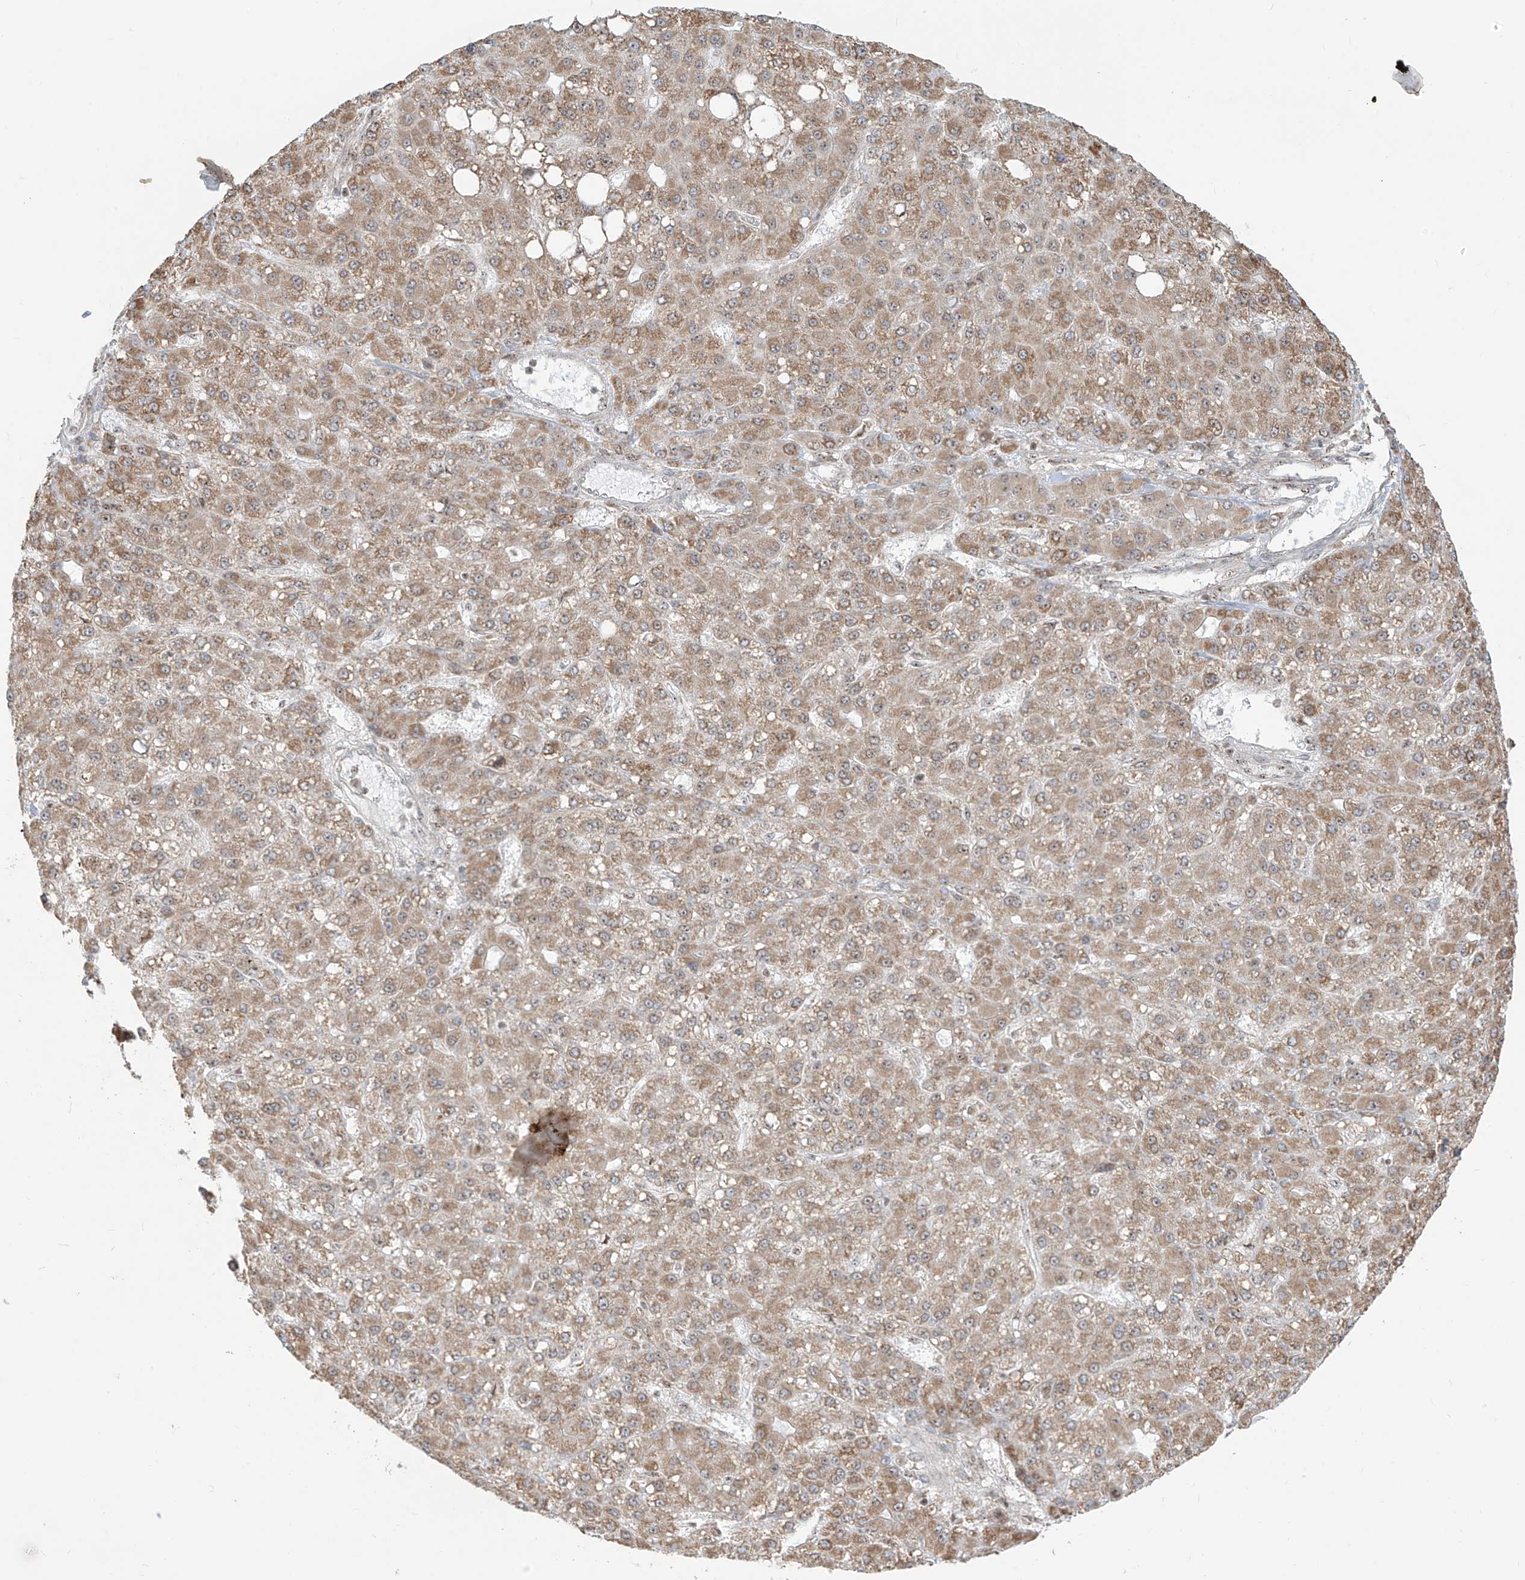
{"staining": {"intensity": "moderate", "quantity": ">75%", "location": "cytoplasmic/membranous"}, "tissue": "liver cancer", "cell_type": "Tumor cells", "image_type": "cancer", "snomed": [{"axis": "morphology", "description": "Carcinoma, Hepatocellular, NOS"}, {"axis": "topography", "description": "Liver"}], "caption": "This is a micrograph of immunohistochemistry (IHC) staining of liver cancer, which shows moderate positivity in the cytoplasmic/membranous of tumor cells.", "gene": "ZBTB8A", "patient": {"sex": "male", "age": 67}}